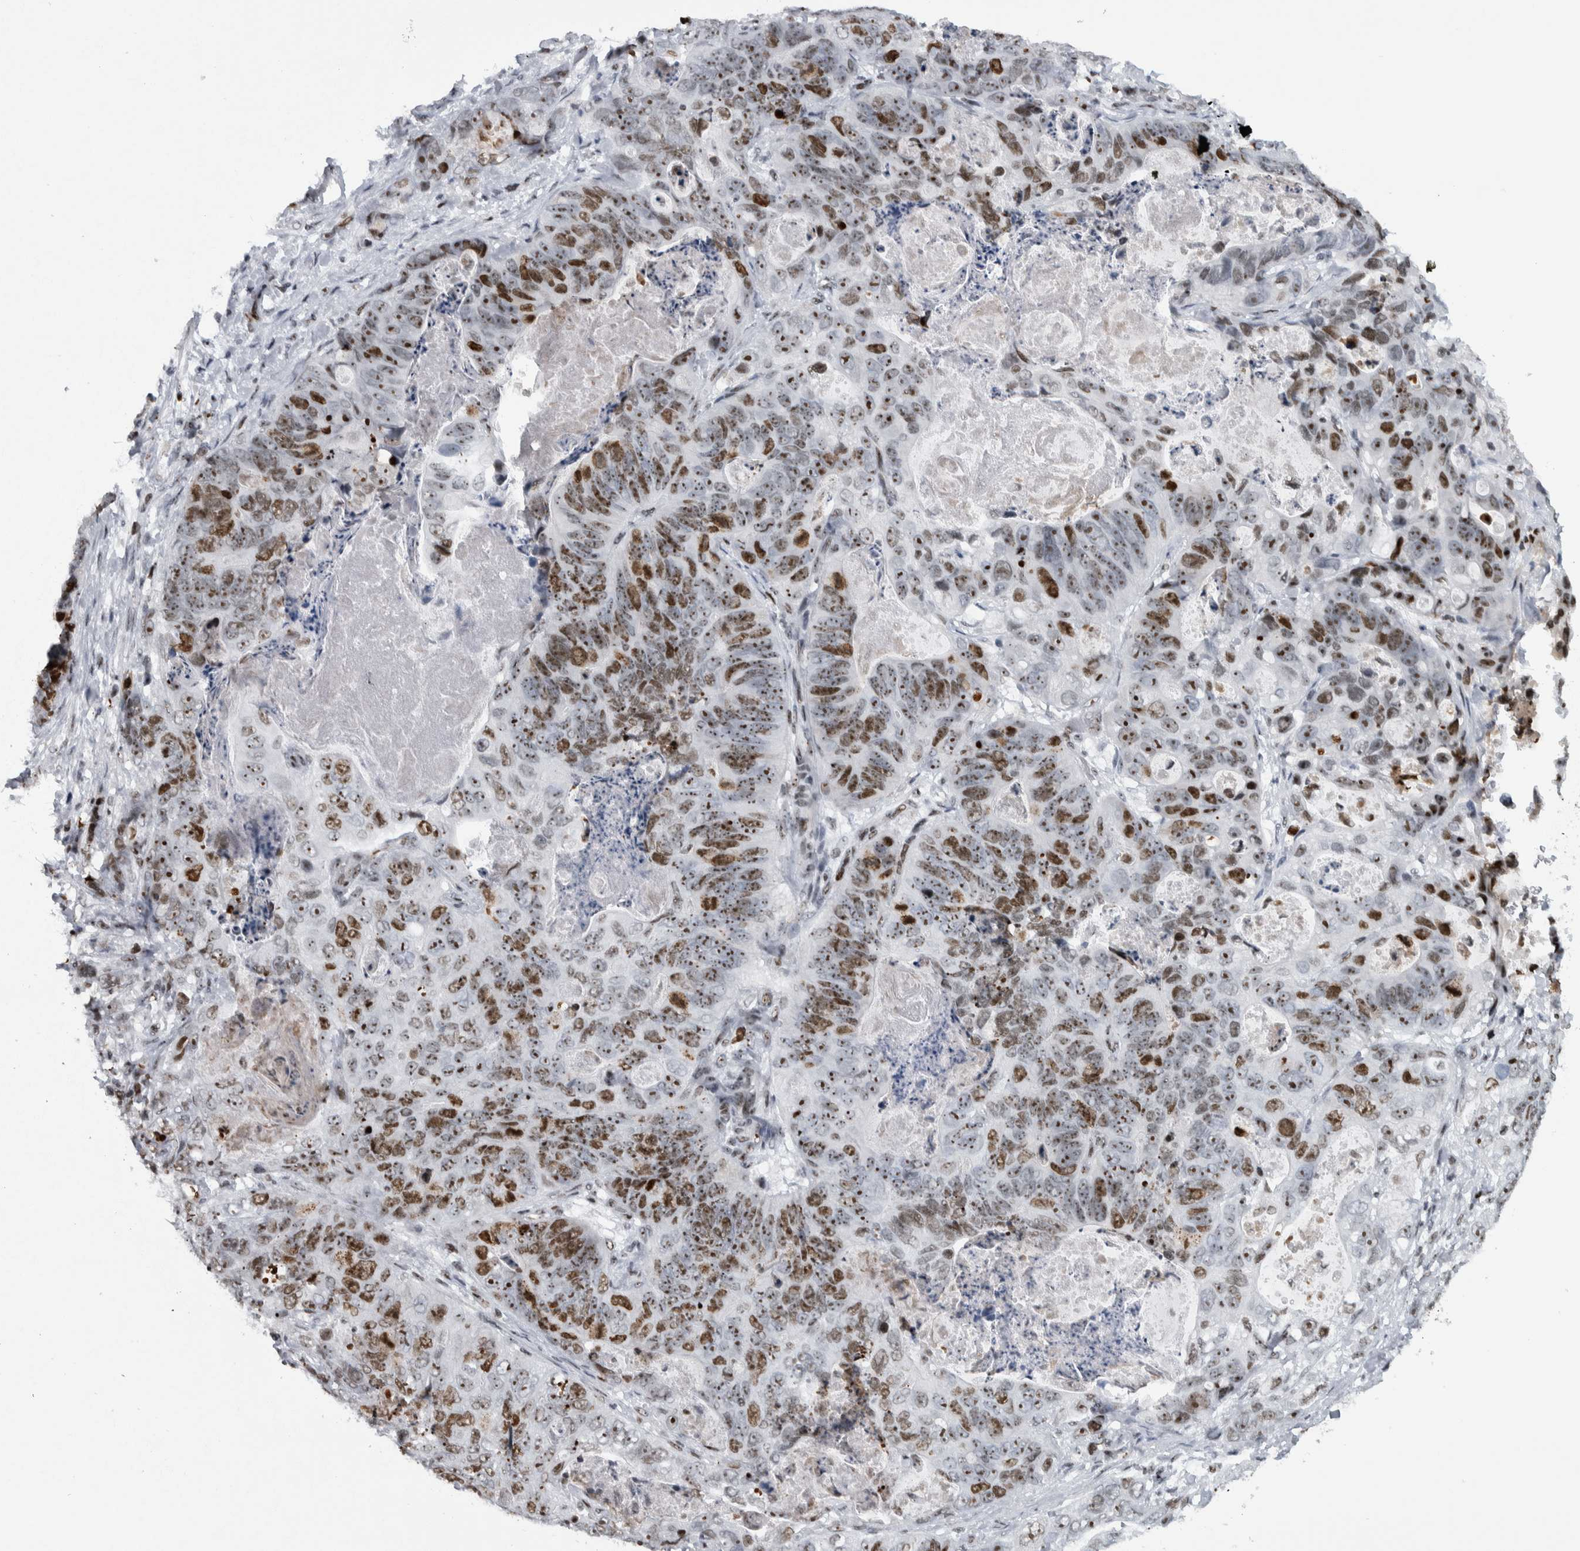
{"staining": {"intensity": "moderate", "quantity": ">75%", "location": "nuclear"}, "tissue": "stomach cancer", "cell_type": "Tumor cells", "image_type": "cancer", "snomed": [{"axis": "morphology", "description": "Normal tissue, NOS"}, {"axis": "morphology", "description": "Adenocarcinoma, NOS"}, {"axis": "topography", "description": "Stomach"}], "caption": "An immunohistochemistry (IHC) photomicrograph of tumor tissue is shown. Protein staining in brown shows moderate nuclear positivity in stomach adenocarcinoma within tumor cells.", "gene": "TOP2B", "patient": {"sex": "female", "age": 89}}